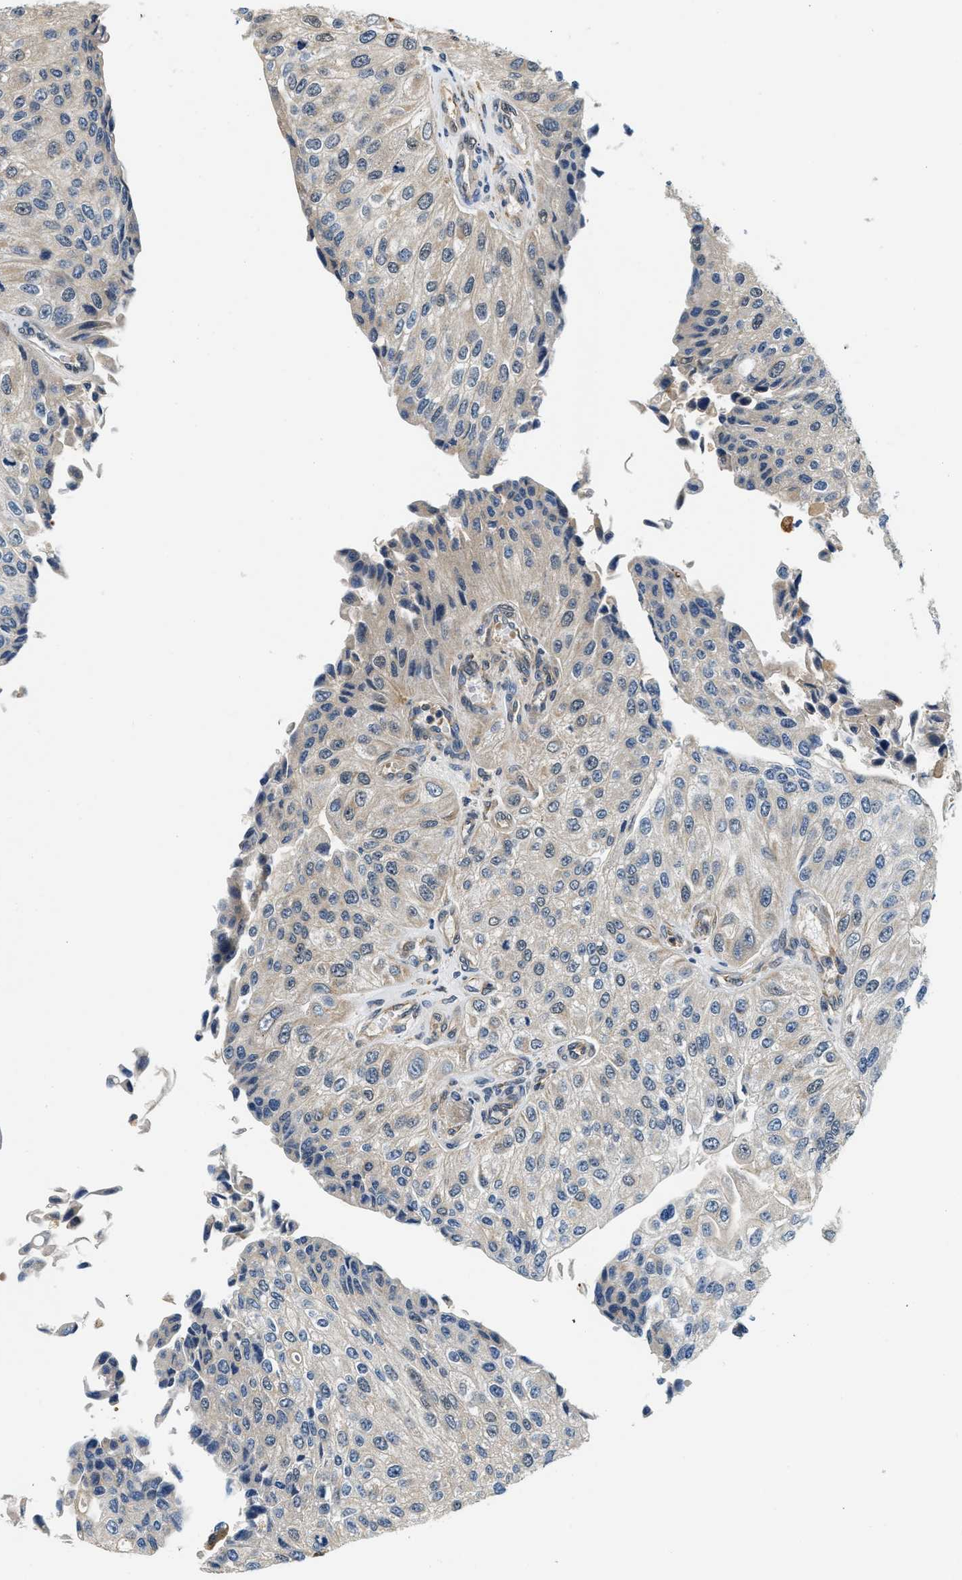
{"staining": {"intensity": "weak", "quantity": "<25%", "location": "cytoplasmic/membranous"}, "tissue": "urothelial cancer", "cell_type": "Tumor cells", "image_type": "cancer", "snomed": [{"axis": "morphology", "description": "Urothelial carcinoma, High grade"}, {"axis": "topography", "description": "Kidney"}, {"axis": "topography", "description": "Urinary bladder"}], "caption": "Tumor cells are negative for brown protein staining in urothelial cancer.", "gene": "BCL7C", "patient": {"sex": "male", "age": 77}}